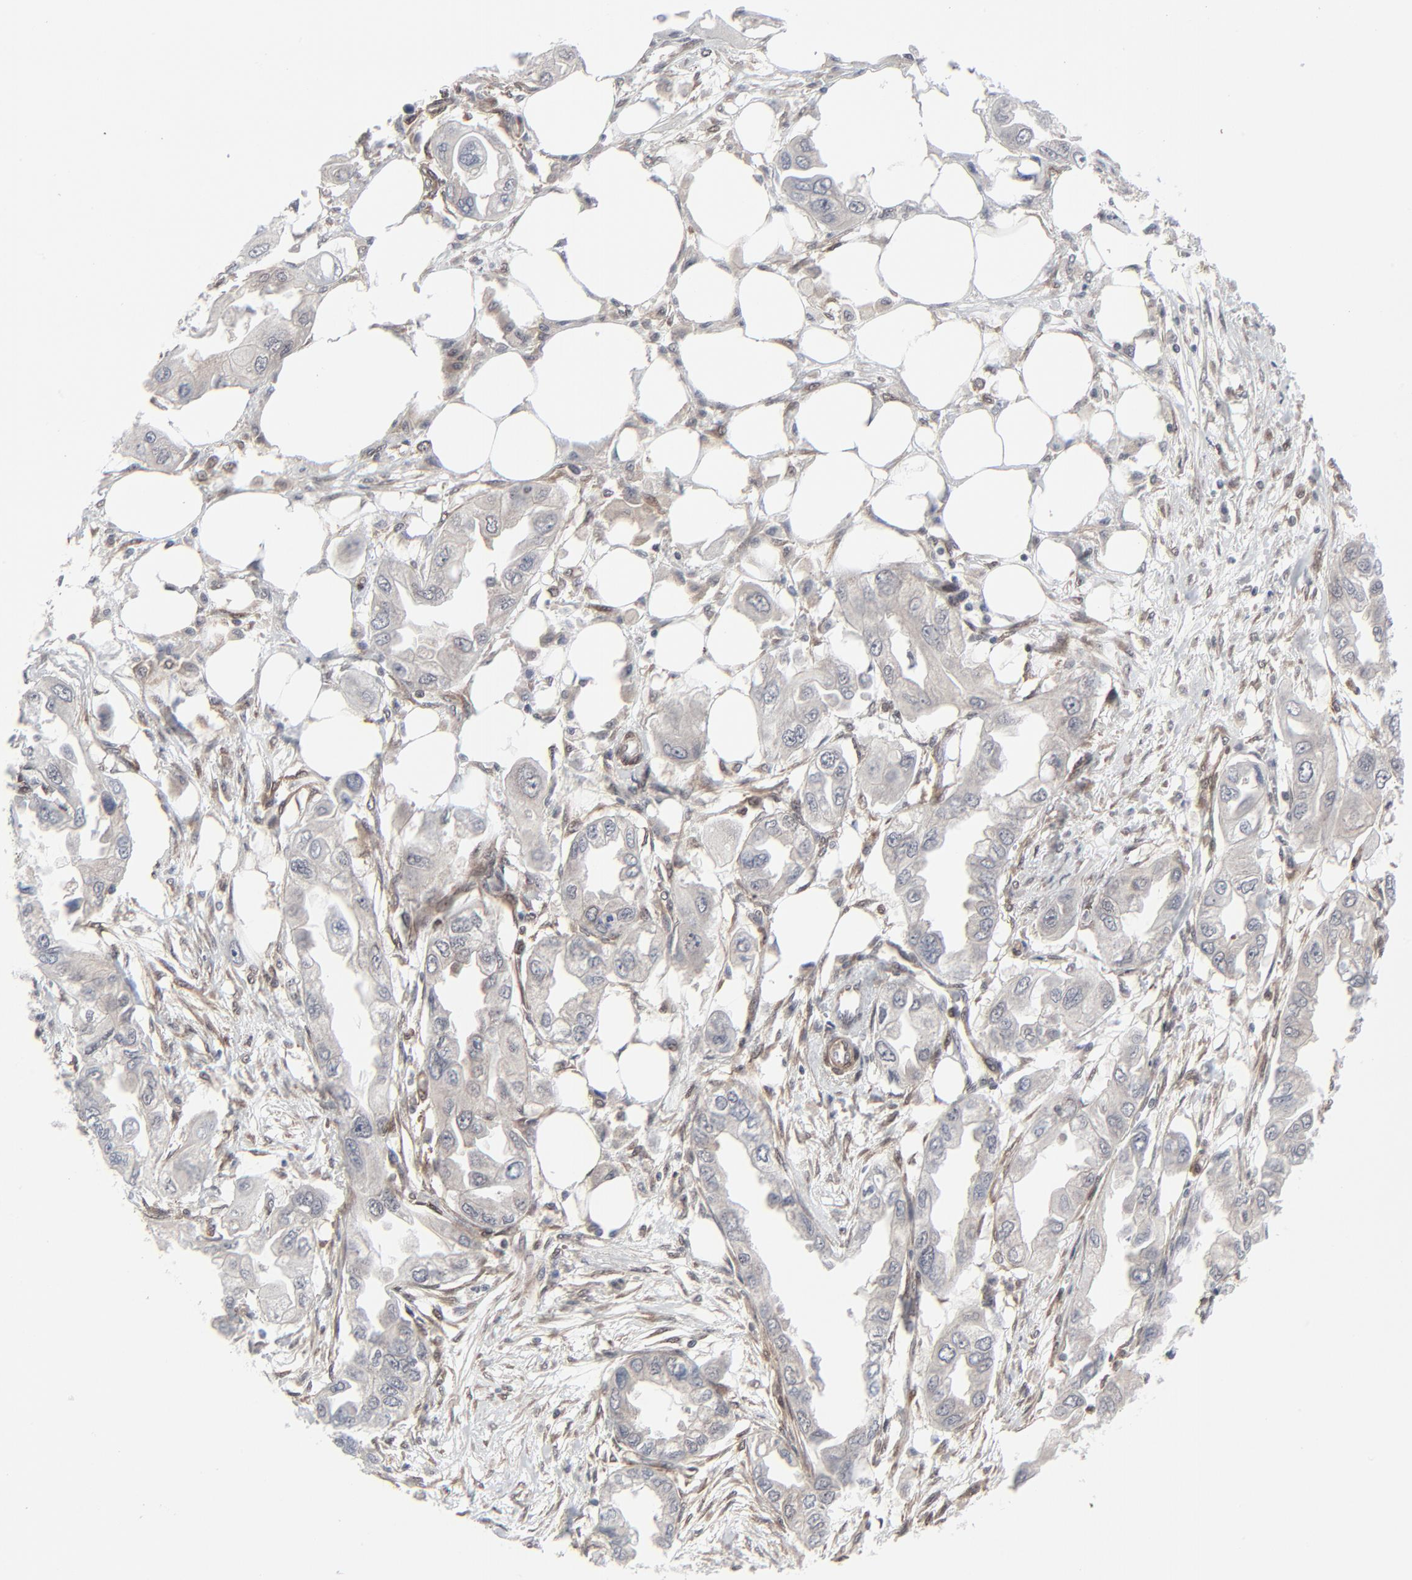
{"staining": {"intensity": "weak", "quantity": "<25%", "location": "cytoplasmic/membranous"}, "tissue": "endometrial cancer", "cell_type": "Tumor cells", "image_type": "cancer", "snomed": [{"axis": "morphology", "description": "Adenocarcinoma, NOS"}, {"axis": "topography", "description": "Endometrium"}], "caption": "DAB (3,3'-diaminobenzidine) immunohistochemical staining of adenocarcinoma (endometrial) shows no significant expression in tumor cells. (DAB (3,3'-diaminobenzidine) immunohistochemistry, high magnification).", "gene": "AKT1", "patient": {"sex": "female", "age": 67}}